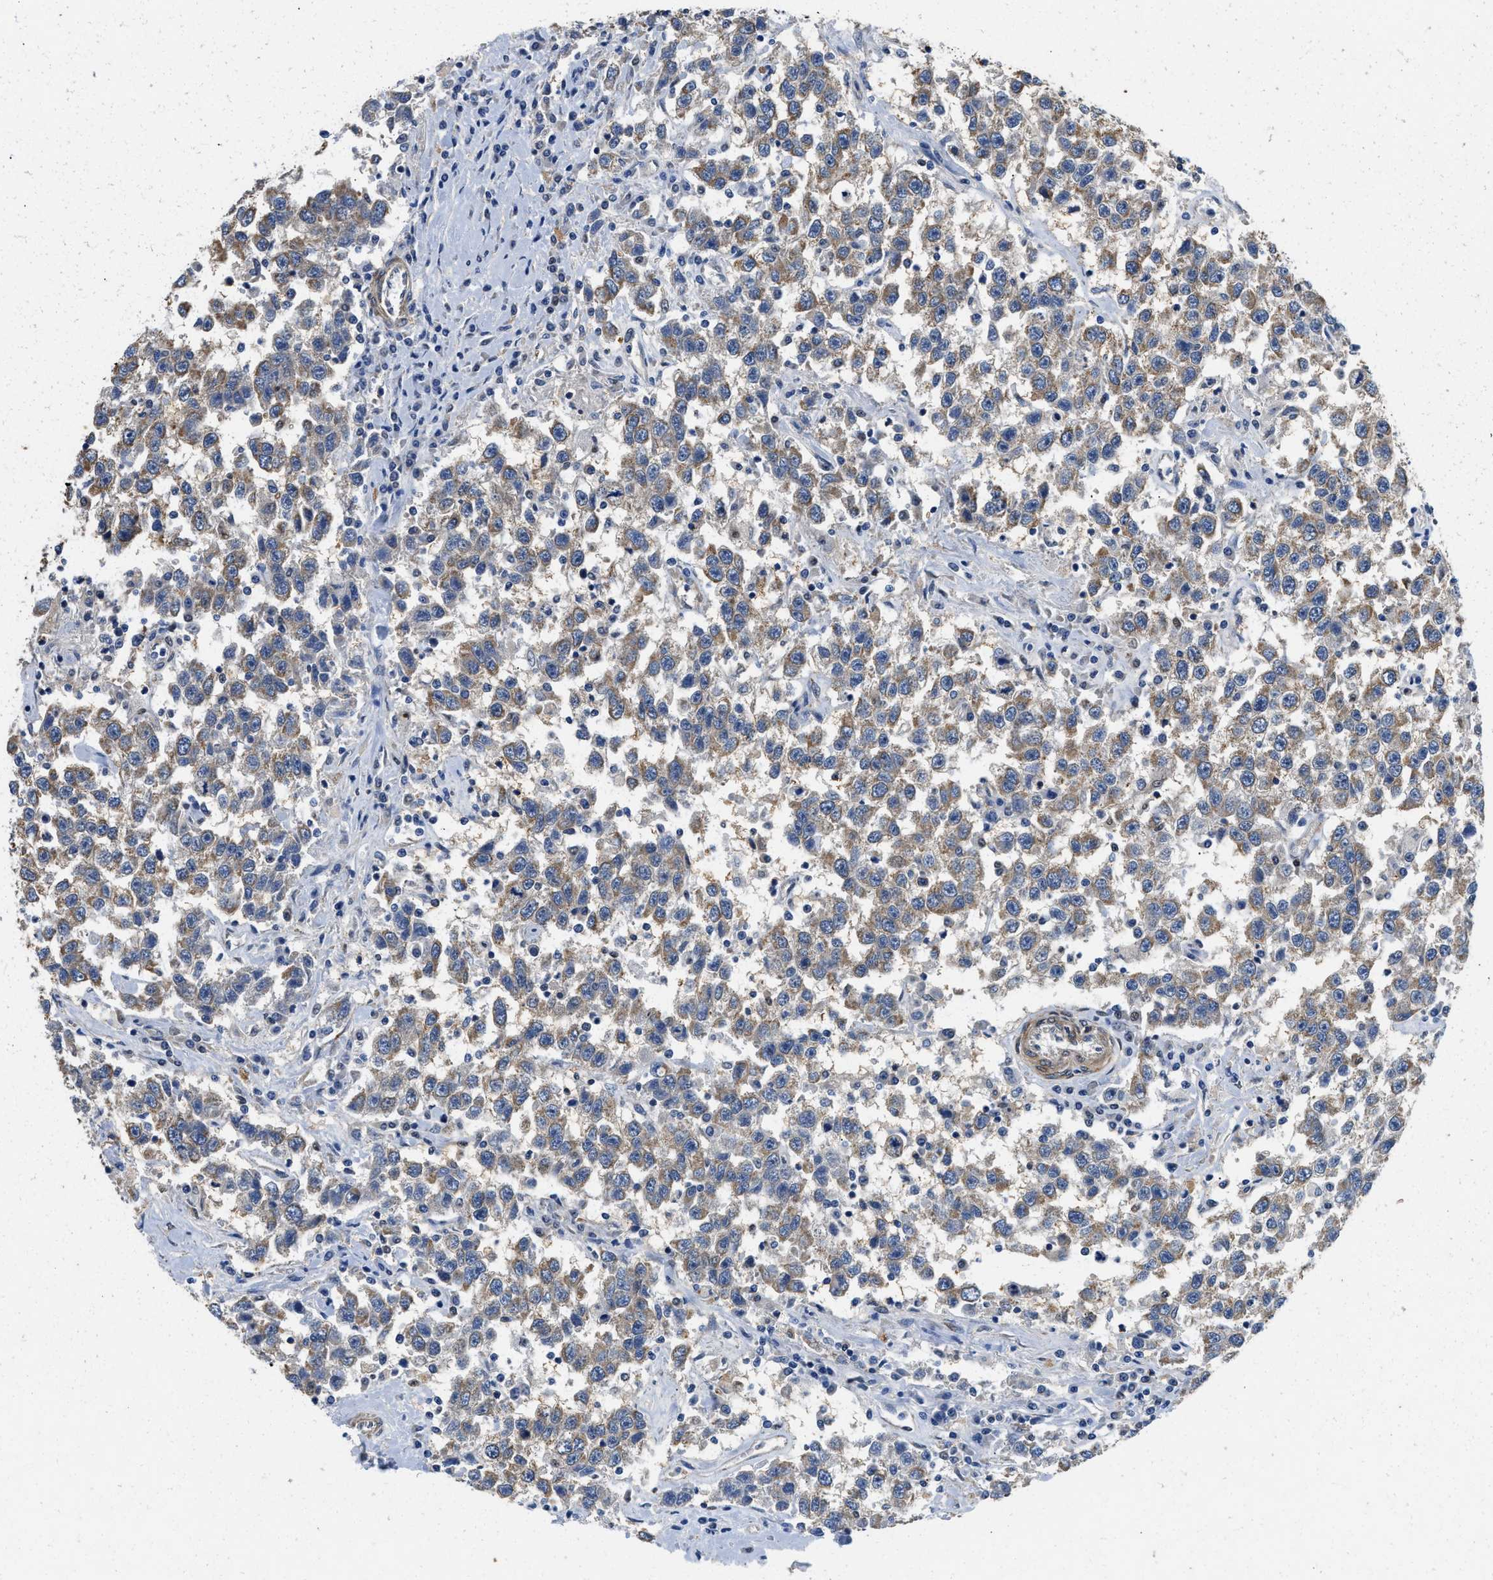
{"staining": {"intensity": "moderate", "quantity": ">75%", "location": "cytoplasmic/membranous"}, "tissue": "testis cancer", "cell_type": "Tumor cells", "image_type": "cancer", "snomed": [{"axis": "morphology", "description": "Seminoma, NOS"}, {"axis": "topography", "description": "Testis"}], "caption": "Immunohistochemical staining of testis cancer (seminoma) displays medium levels of moderate cytoplasmic/membranous expression in approximately >75% of tumor cells. Immunohistochemistry stains the protein in brown and the nuclei are stained blue.", "gene": "RAPH1", "patient": {"sex": "male", "age": 41}}